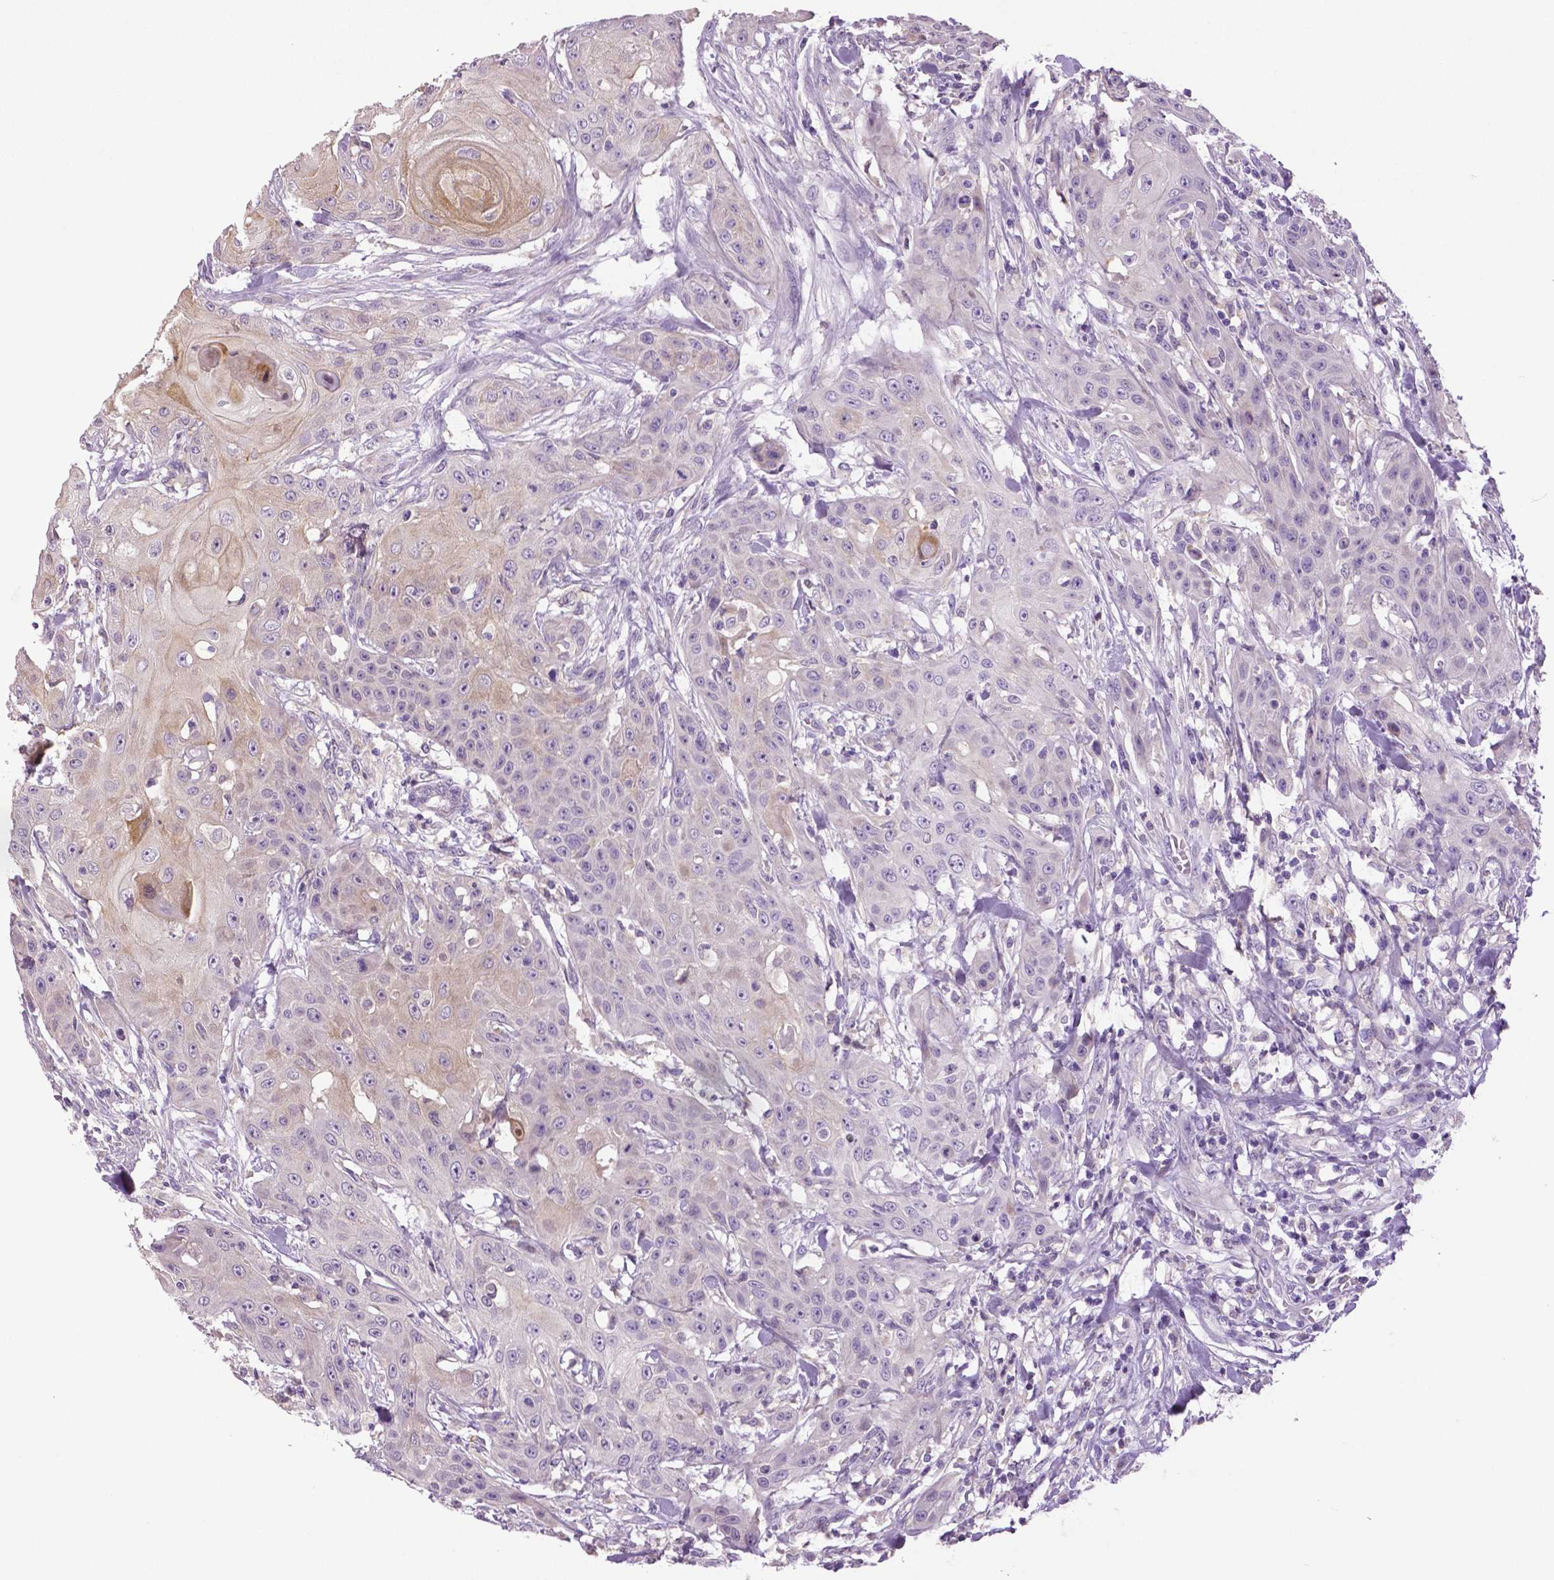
{"staining": {"intensity": "negative", "quantity": "none", "location": "none"}, "tissue": "head and neck cancer", "cell_type": "Tumor cells", "image_type": "cancer", "snomed": [{"axis": "morphology", "description": "Squamous cell carcinoma, NOS"}, {"axis": "topography", "description": "Oral tissue"}, {"axis": "topography", "description": "Head-Neck"}], "caption": "Tumor cells are negative for protein expression in human head and neck cancer (squamous cell carcinoma). (DAB IHC visualized using brightfield microscopy, high magnification).", "gene": "DNAH12", "patient": {"sex": "female", "age": 55}}